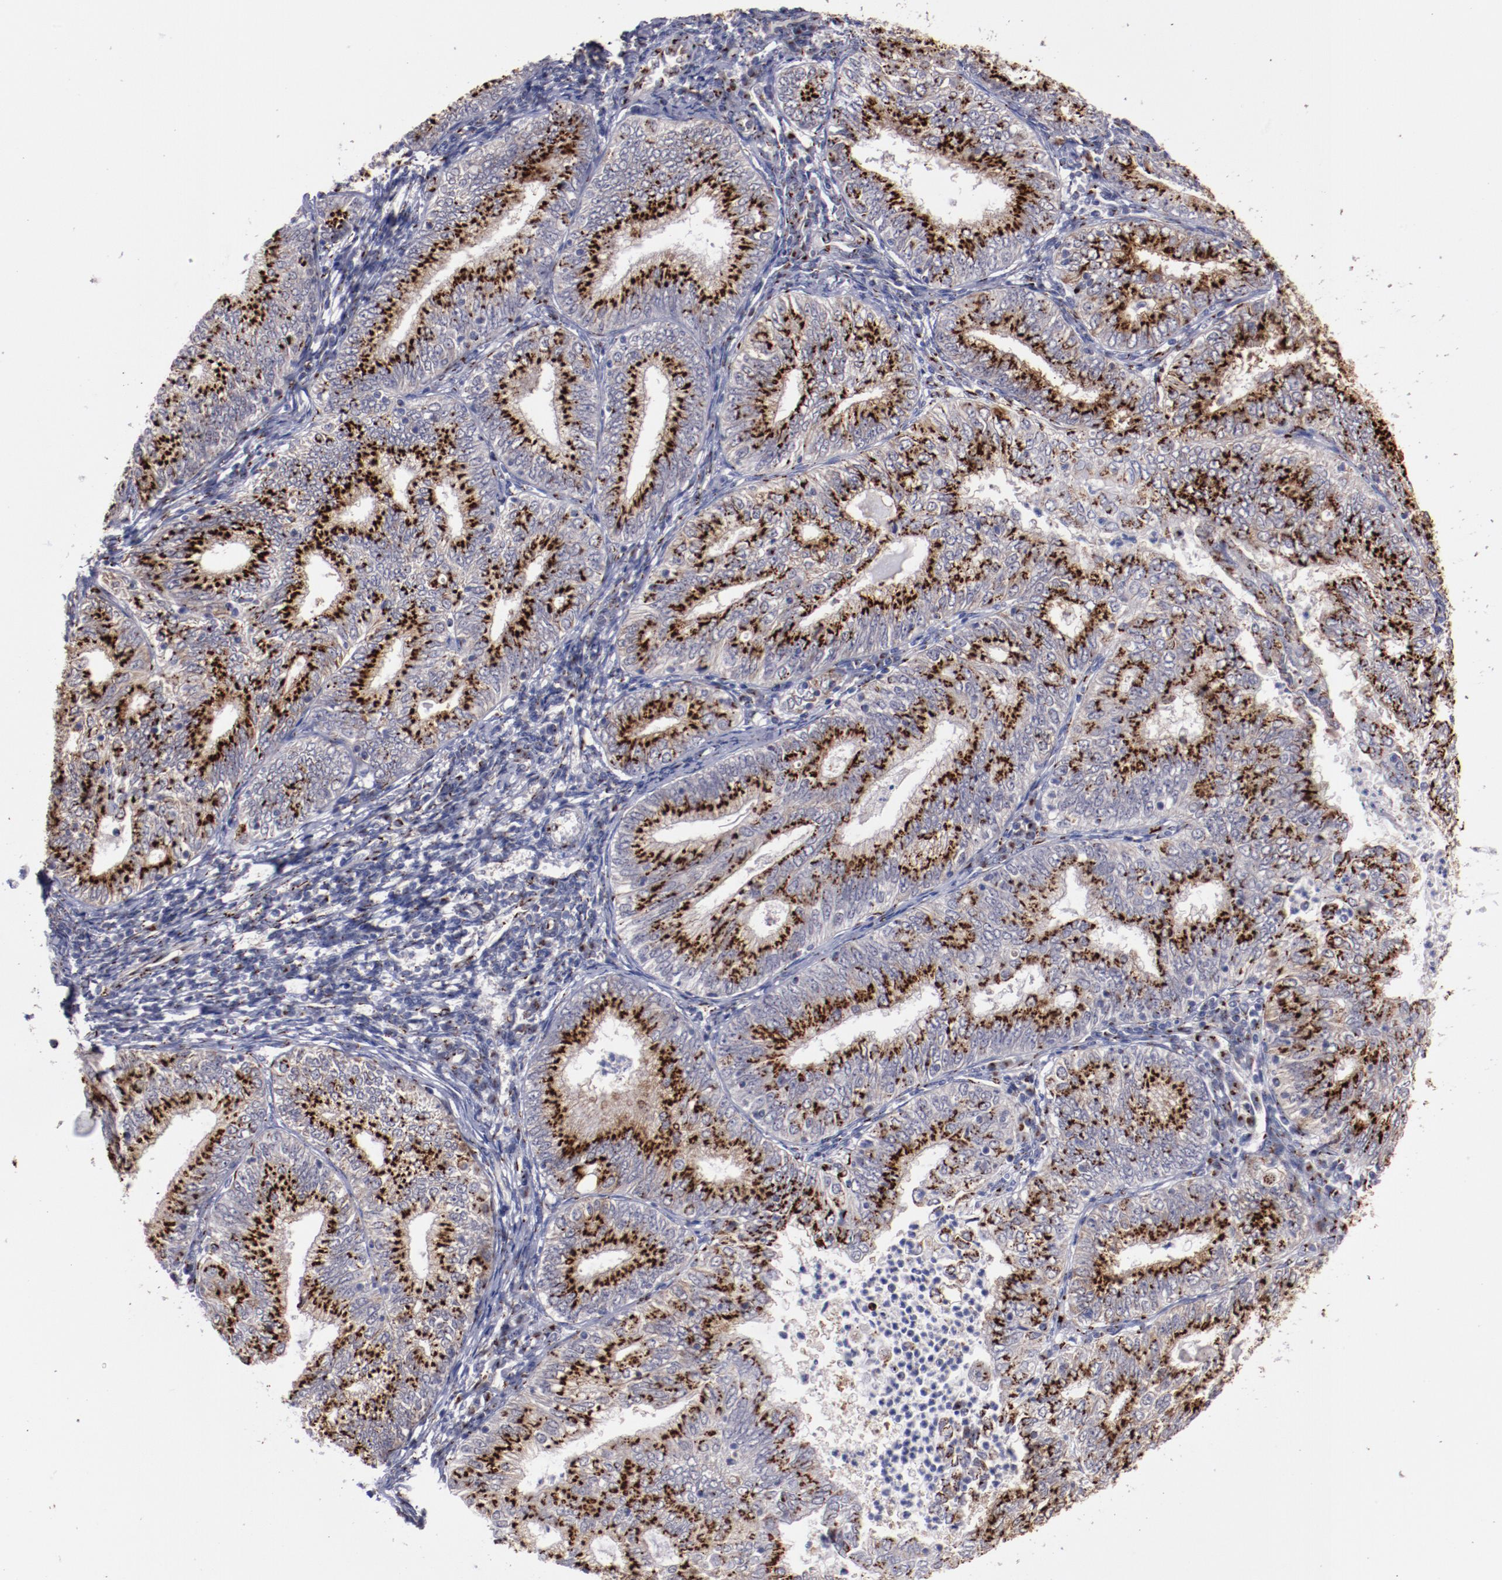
{"staining": {"intensity": "strong", "quantity": ">75%", "location": "nuclear"}, "tissue": "endometrial cancer", "cell_type": "Tumor cells", "image_type": "cancer", "snomed": [{"axis": "morphology", "description": "Adenocarcinoma, NOS"}, {"axis": "topography", "description": "Endometrium"}], "caption": "Tumor cells demonstrate high levels of strong nuclear expression in about >75% of cells in endometrial cancer (adenocarcinoma).", "gene": "GOLIM4", "patient": {"sex": "female", "age": 69}}